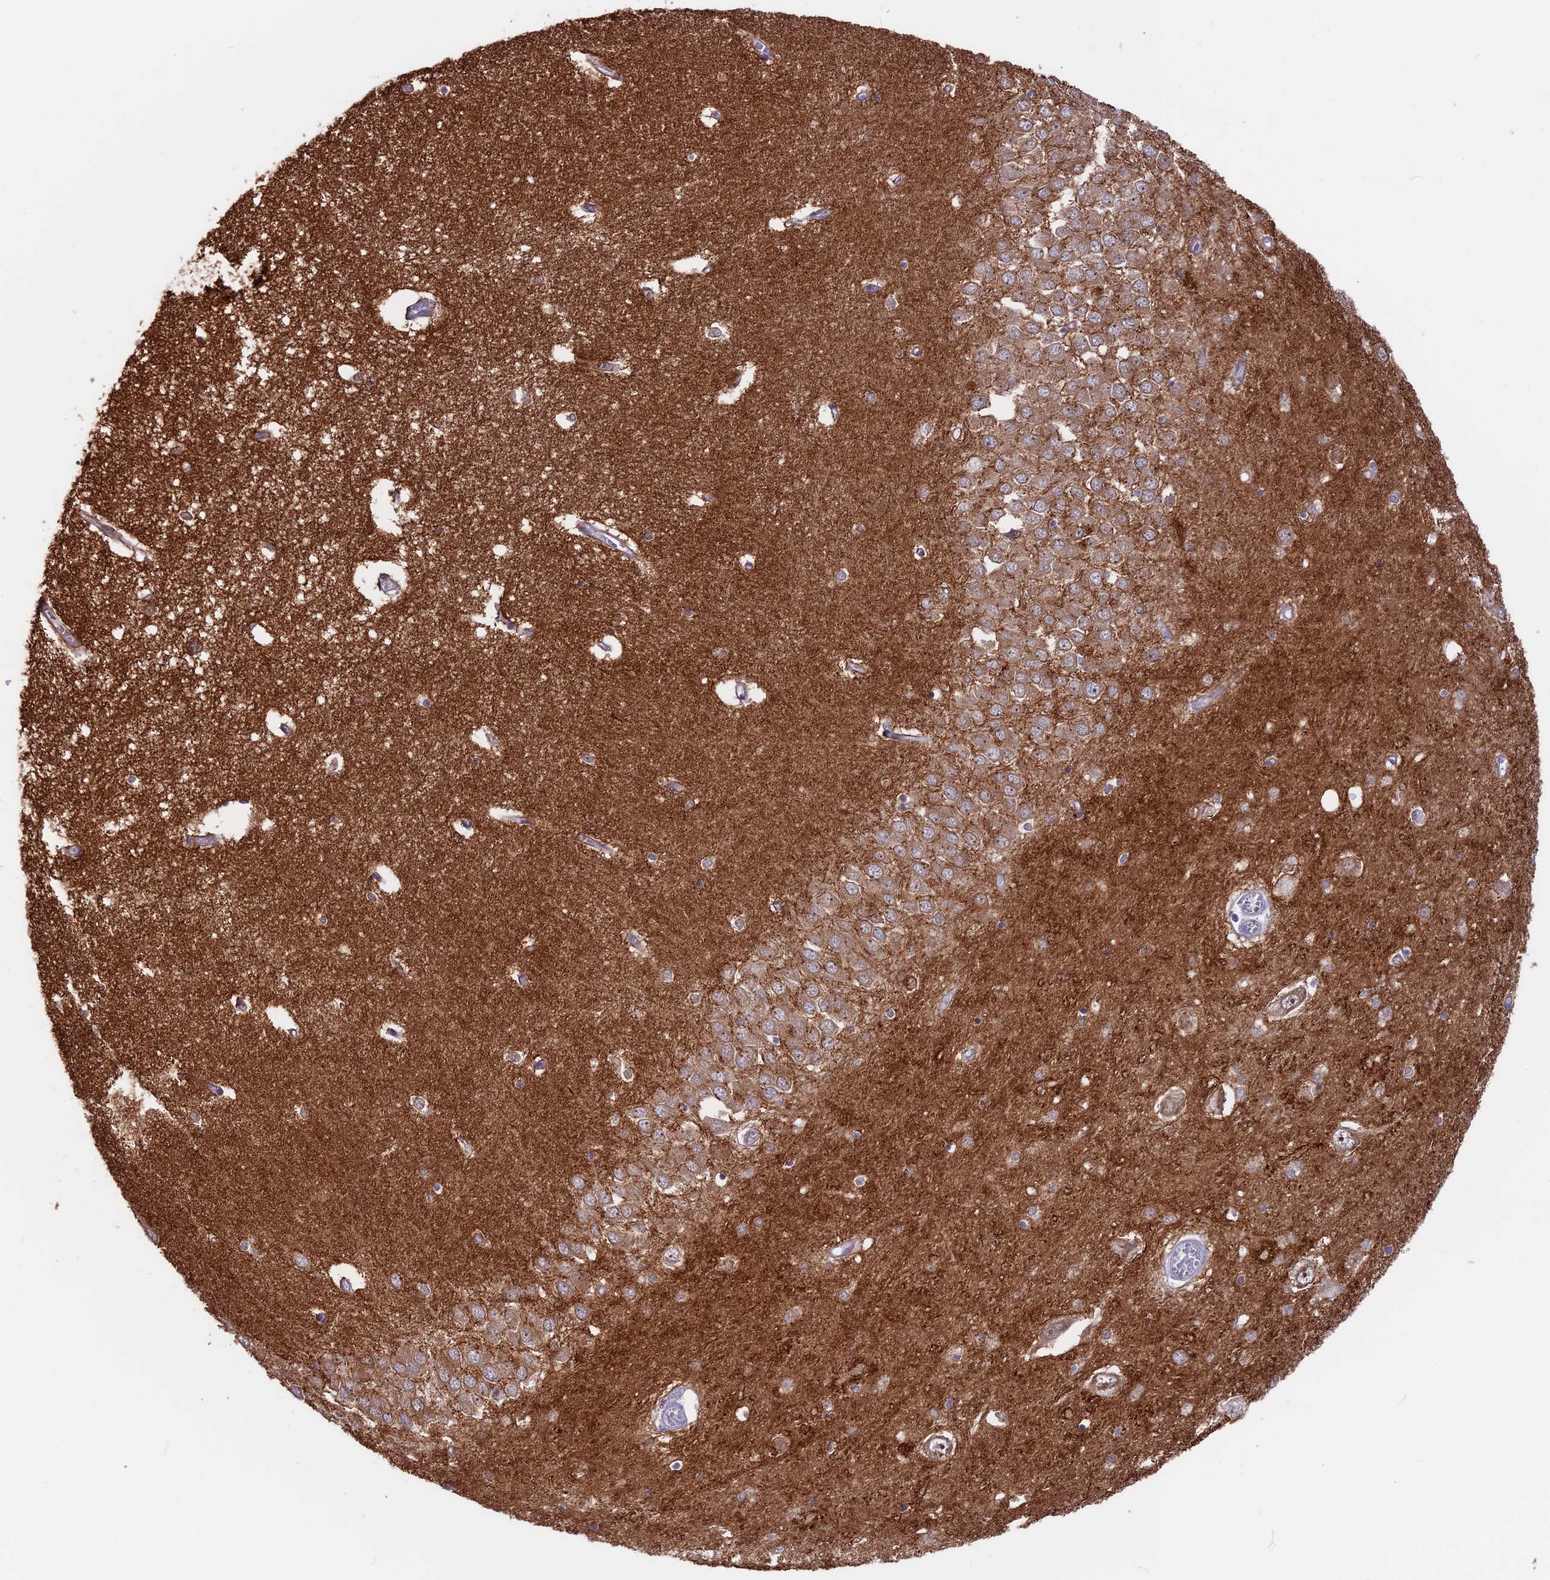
{"staining": {"intensity": "moderate", "quantity": "<25%", "location": "cytoplasmic/membranous"}, "tissue": "hippocampus", "cell_type": "Glial cells", "image_type": "normal", "snomed": [{"axis": "morphology", "description": "Normal tissue, NOS"}, {"axis": "topography", "description": "Hippocampus"}], "caption": "This photomicrograph reveals benign hippocampus stained with immunohistochemistry (IHC) to label a protein in brown. The cytoplasmic/membranous of glial cells show moderate positivity for the protein. Nuclei are counter-stained blue.", "gene": "SNAP91", "patient": {"sex": "male", "age": 70}}